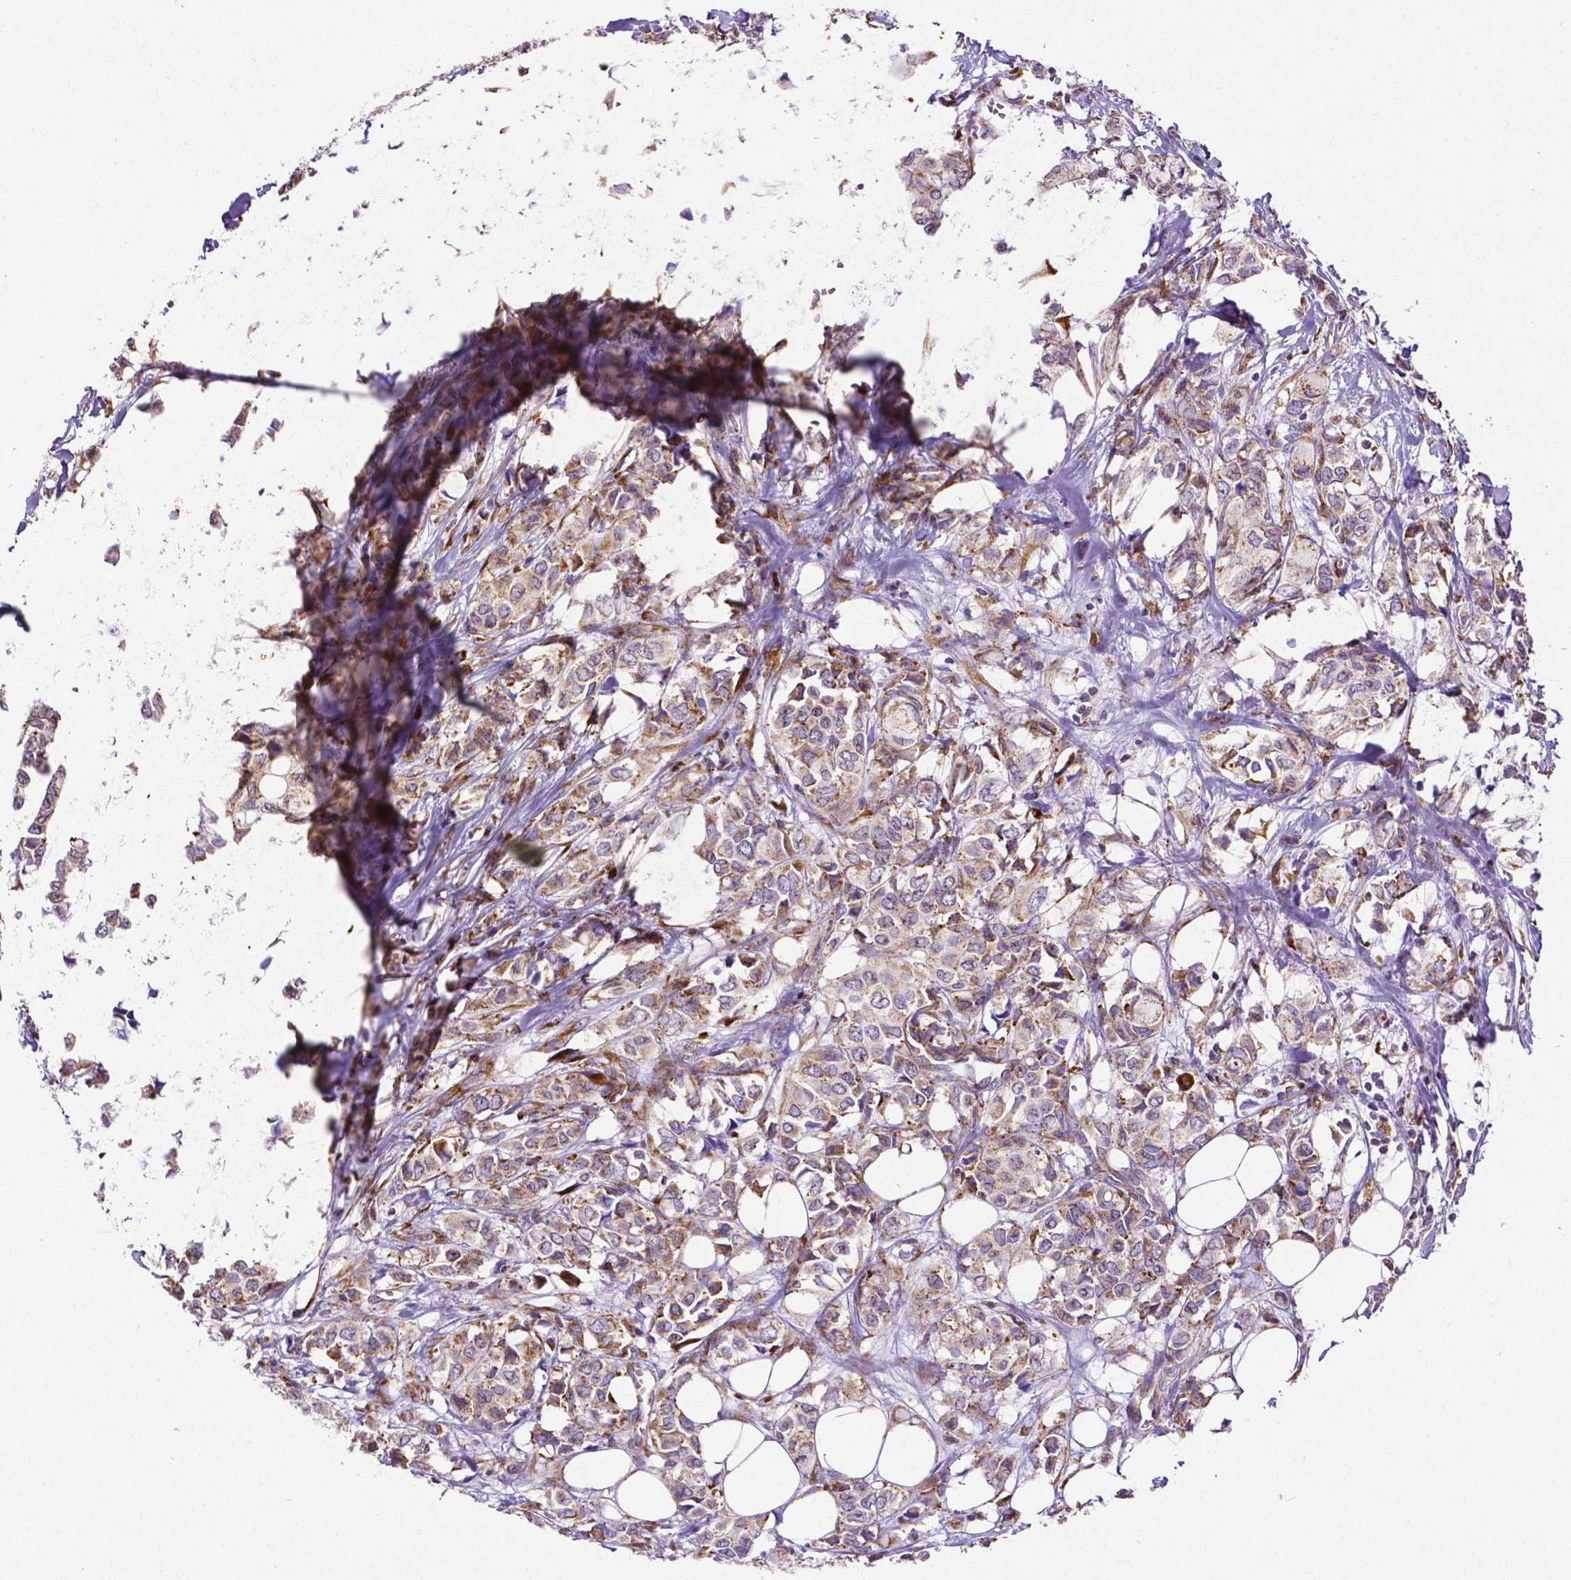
{"staining": {"intensity": "moderate", "quantity": ">75%", "location": "cytoplasmic/membranous"}, "tissue": "breast cancer", "cell_type": "Tumor cells", "image_type": "cancer", "snomed": [{"axis": "morphology", "description": "Duct carcinoma"}, {"axis": "topography", "description": "Breast"}], "caption": "An immunohistochemistry (IHC) histopathology image of neoplastic tissue is shown. Protein staining in brown shows moderate cytoplasmic/membranous positivity in breast cancer within tumor cells.", "gene": "MTDH", "patient": {"sex": "female", "age": 85}}